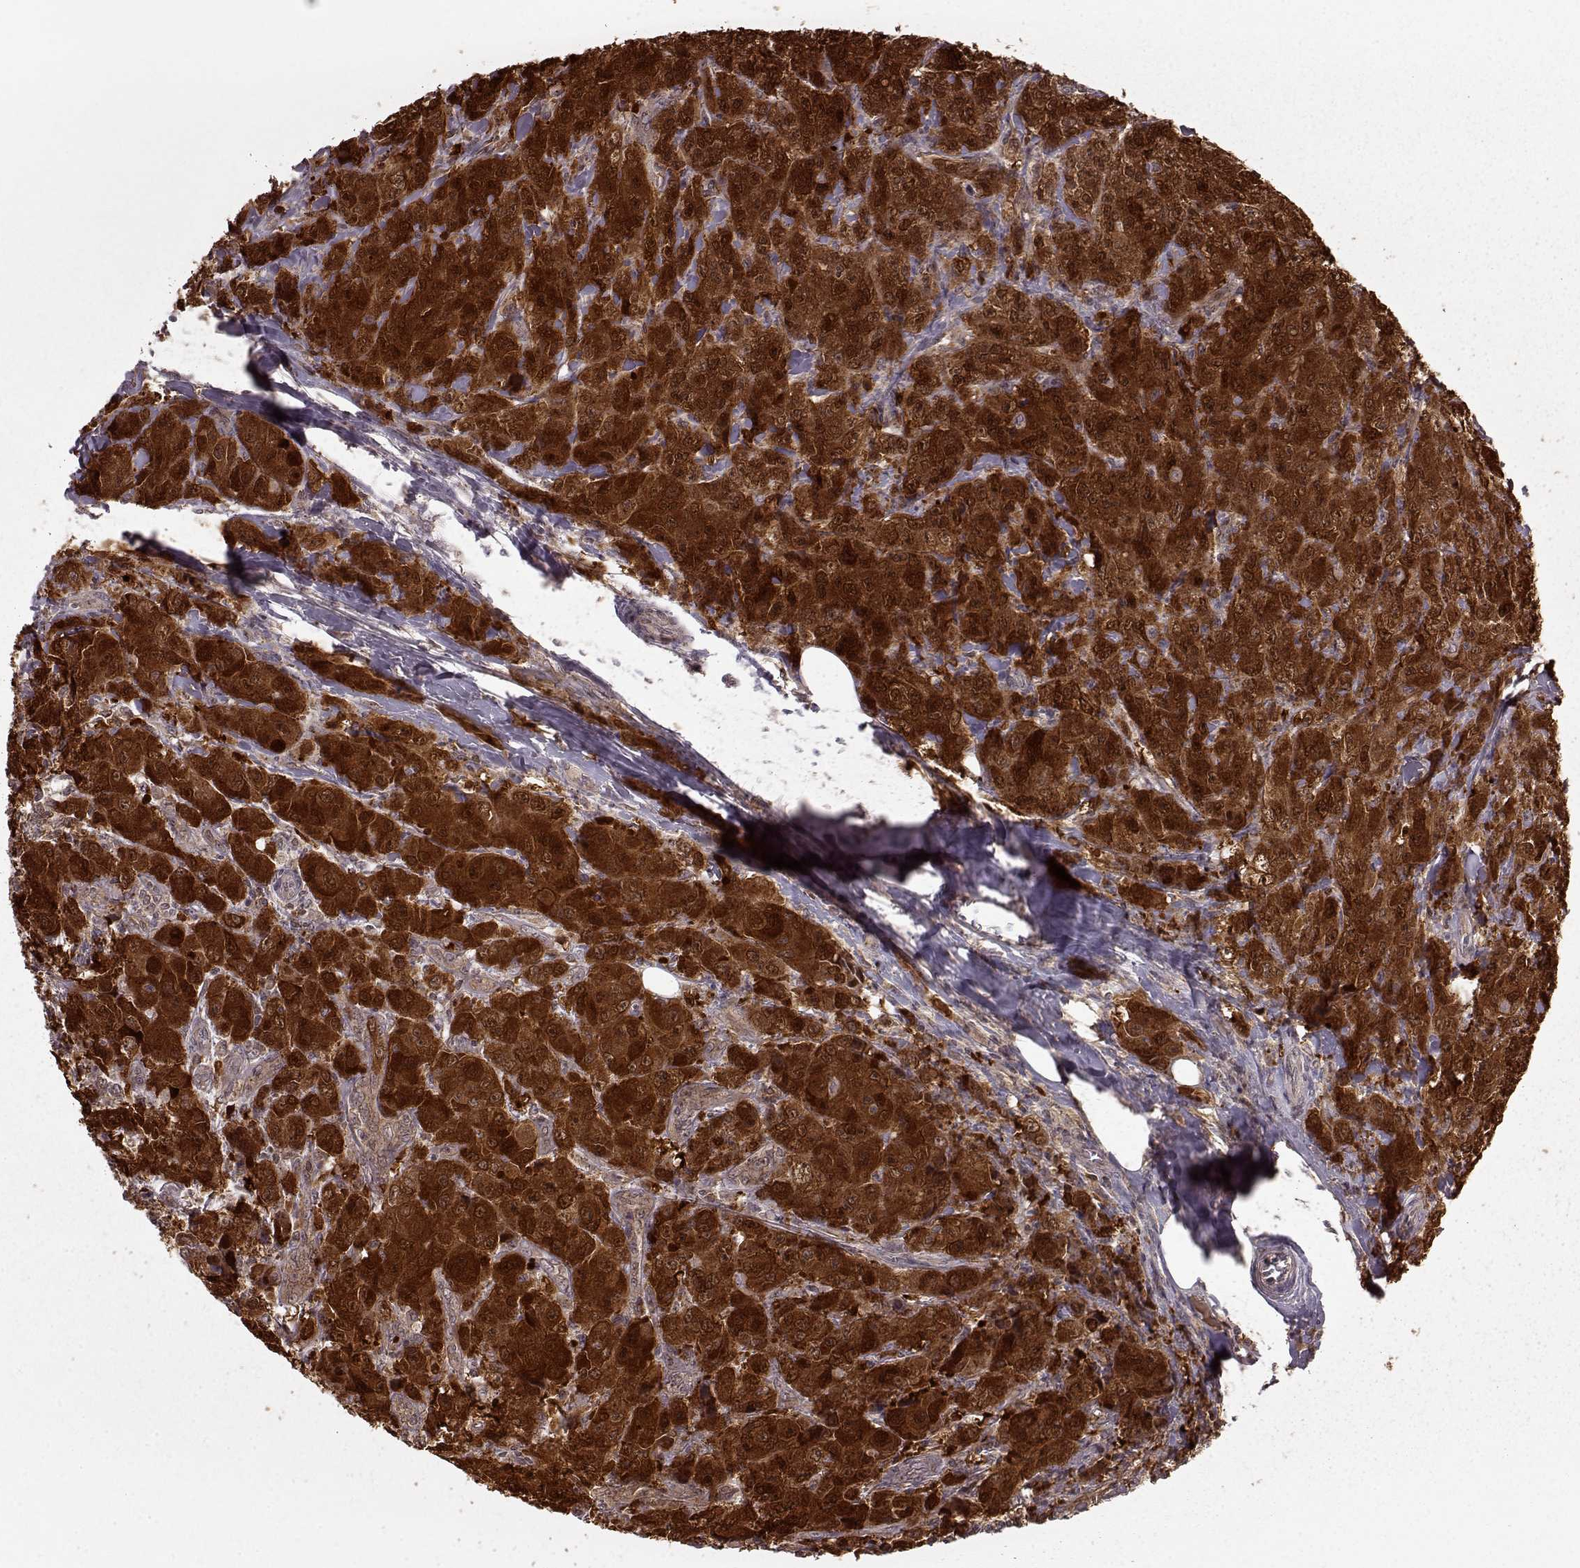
{"staining": {"intensity": "strong", "quantity": ">75%", "location": "cytoplasmic/membranous,nuclear"}, "tissue": "breast cancer", "cell_type": "Tumor cells", "image_type": "cancer", "snomed": [{"axis": "morphology", "description": "Duct carcinoma"}, {"axis": "topography", "description": "Breast"}], "caption": "There is high levels of strong cytoplasmic/membranous and nuclear staining in tumor cells of breast cancer, as demonstrated by immunohistochemical staining (brown color).", "gene": "GSS", "patient": {"sex": "female", "age": 43}}